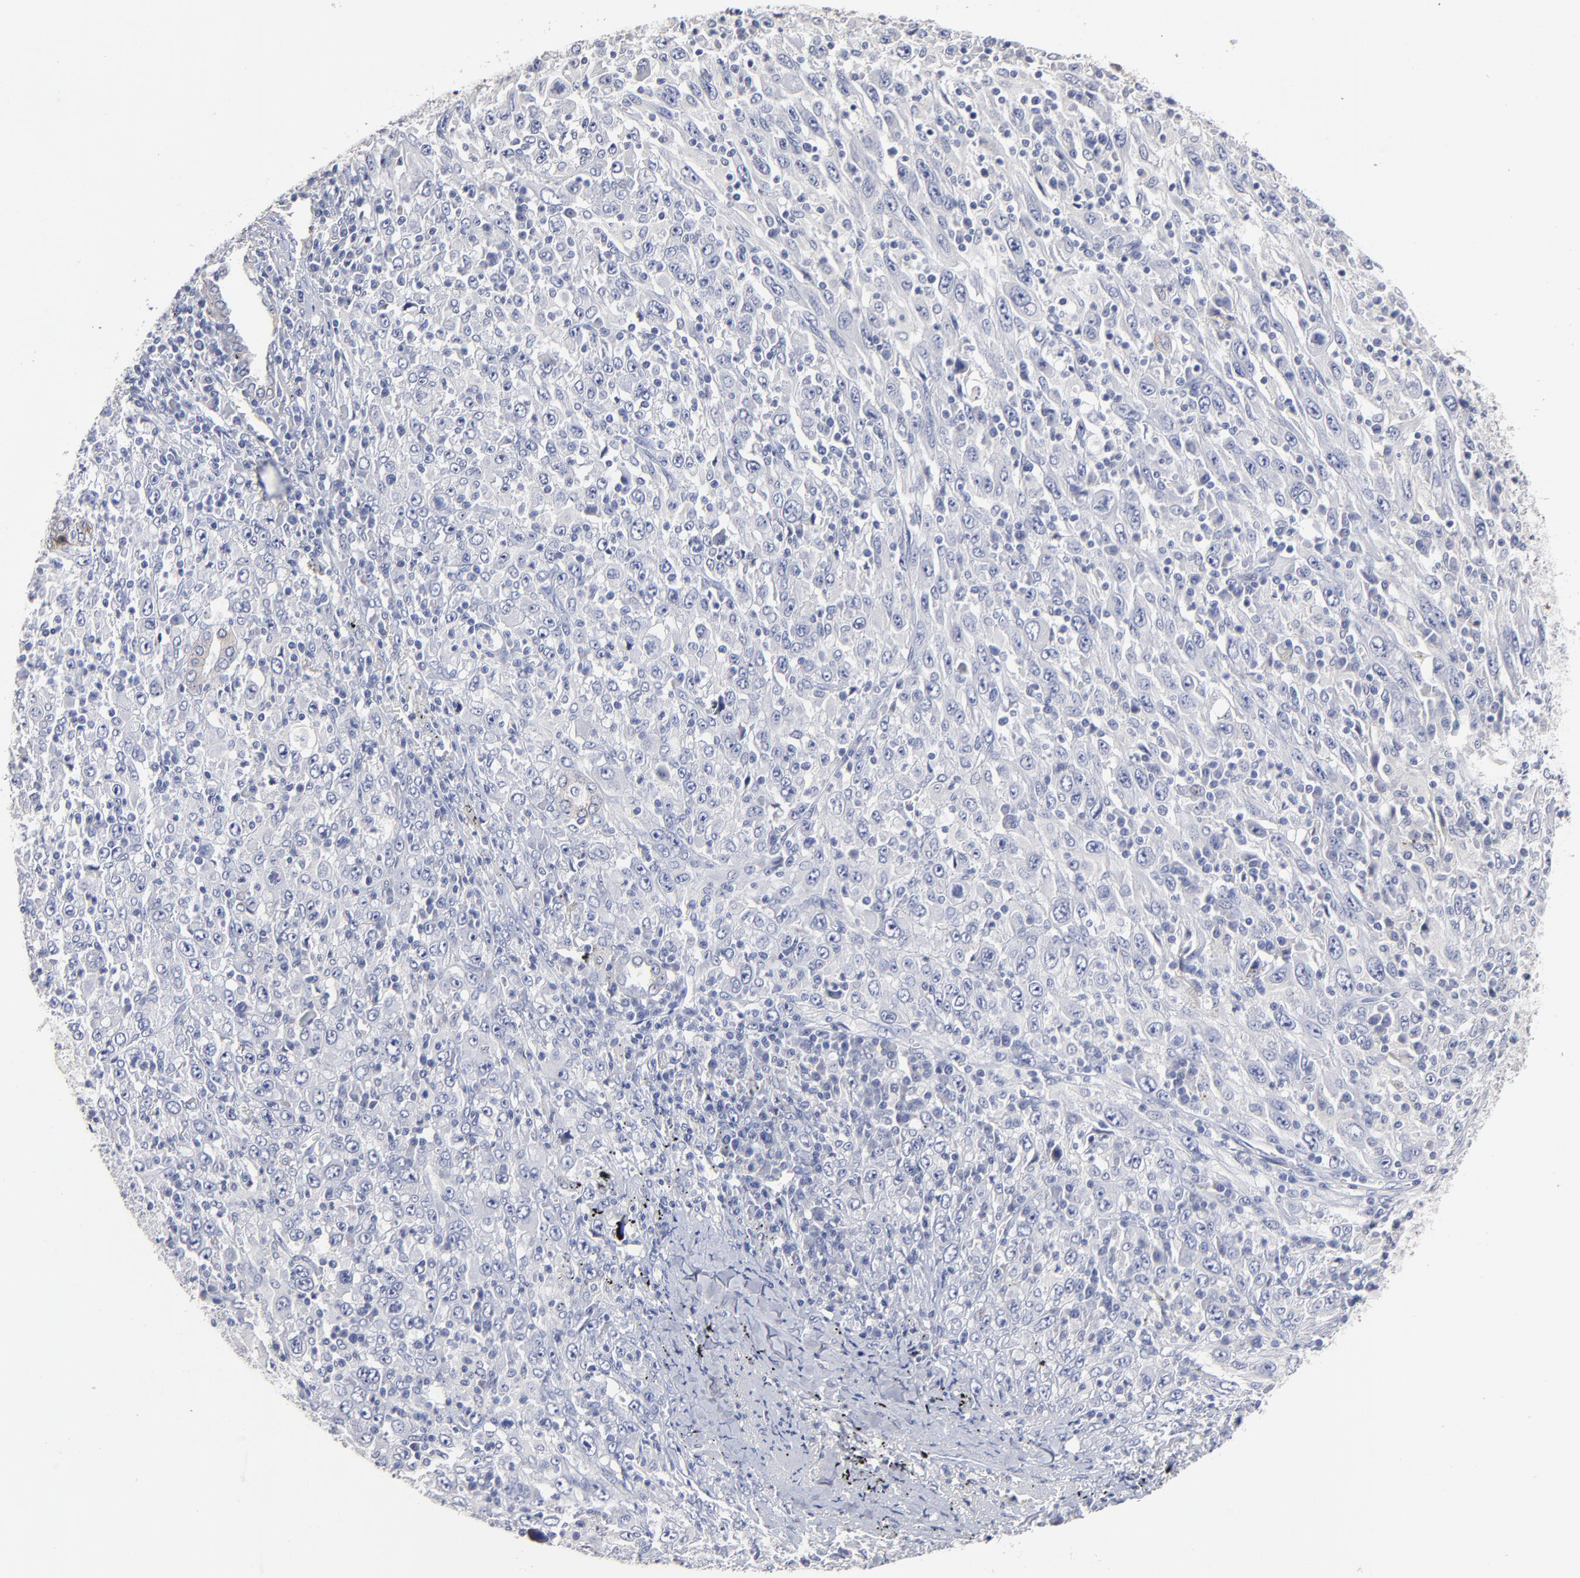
{"staining": {"intensity": "negative", "quantity": "none", "location": "none"}, "tissue": "melanoma", "cell_type": "Tumor cells", "image_type": "cancer", "snomed": [{"axis": "morphology", "description": "Malignant melanoma, Metastatic site"}, {"axis": "topography", "description": "Skin"}], "caption": "Tumor cells are negative for protein expression in human melanoma.", "gene": "CXADR", "patient": {"sex": "female", "age": 56}}